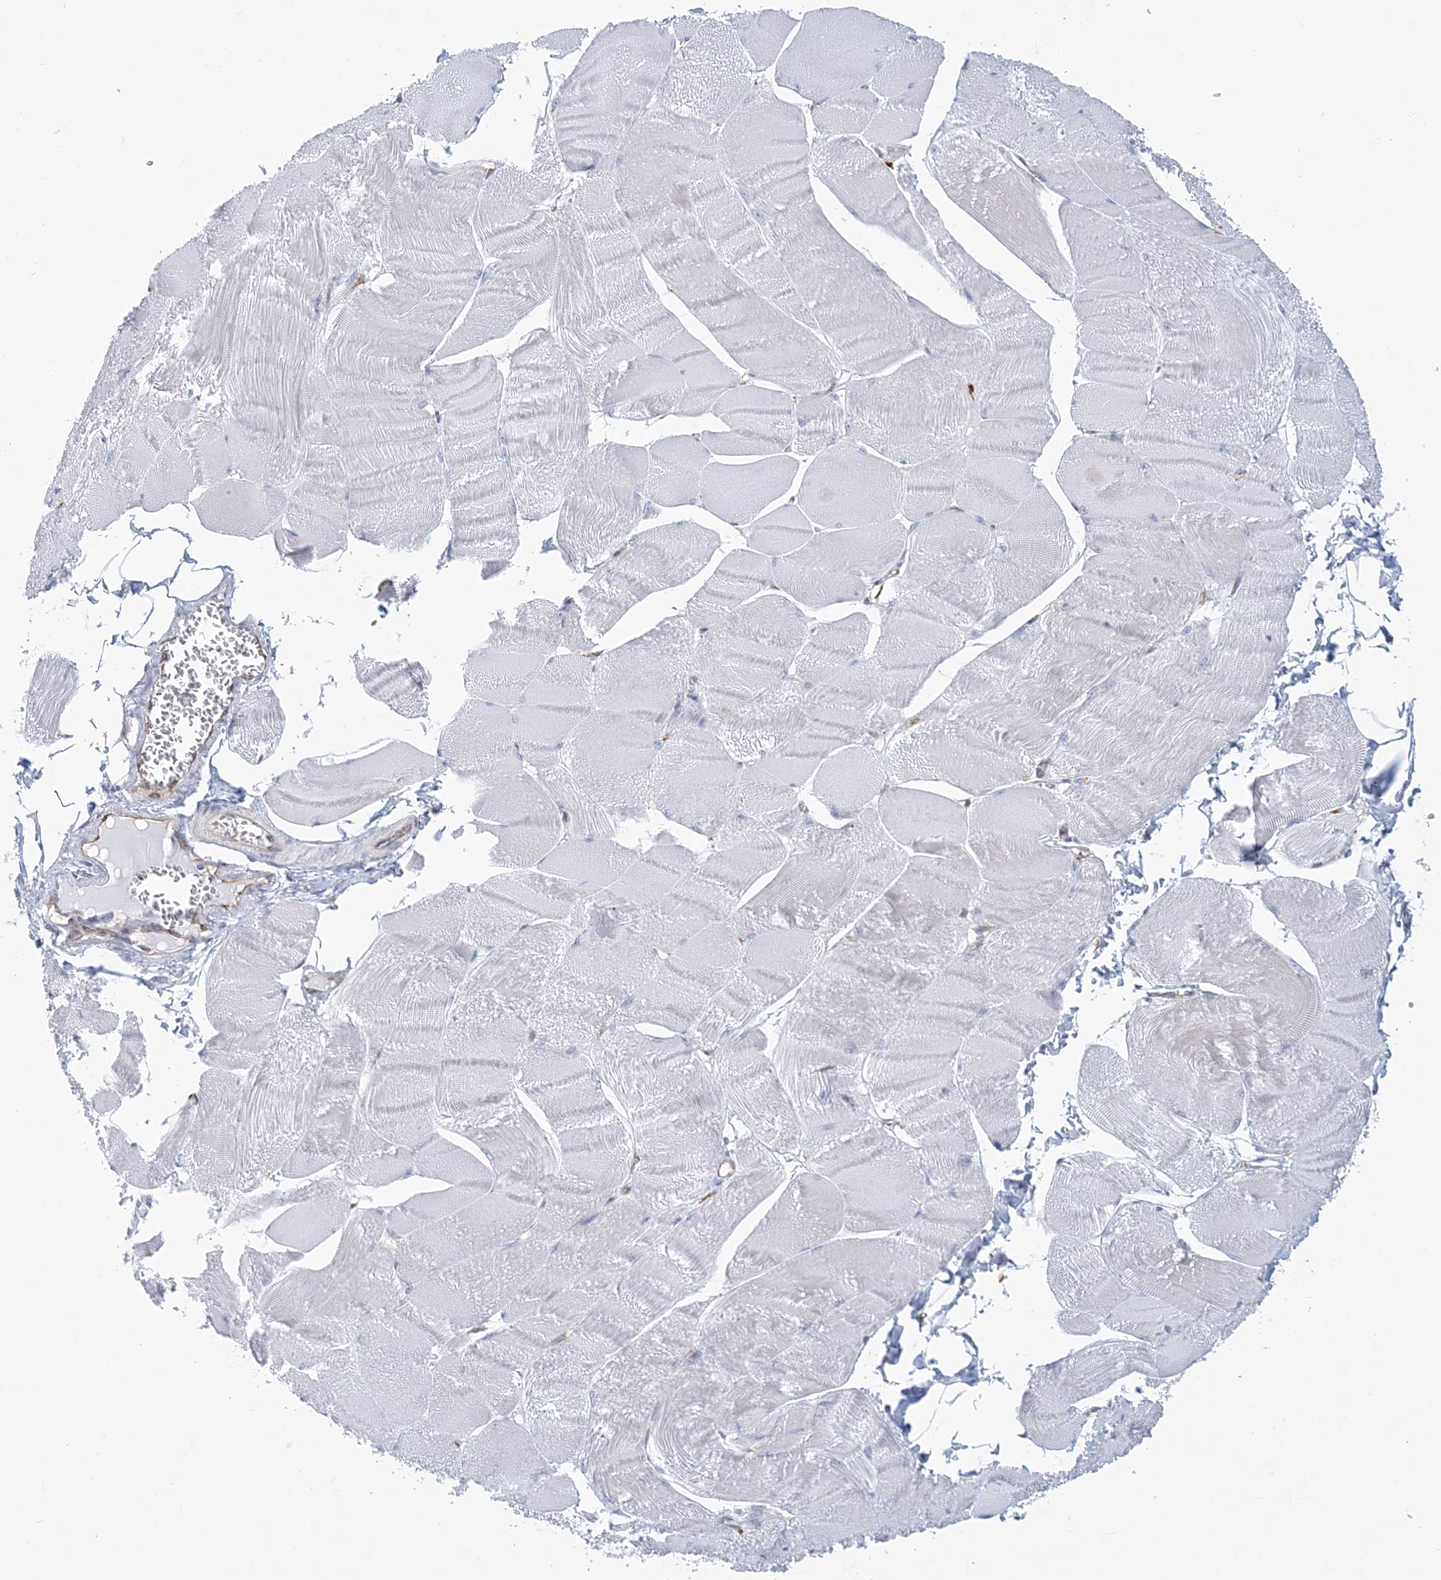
{"staining": {"intensity": "negative", "quantity": "none", "location": "none"}, "tissue": "skeletal muscle", "cell_type": "Myocytes", "image_type": "normal", "snomed": [{"axis": "morphology", "description": "Normal tissue, NOS"}, {"axis": "morphology", "description": "Basal cell carcinoma"}, {"axis": "topography", "description": "Skeletal muscle"}], "caption": "Human skeletal muscle stained for a protein using immunohistochemistry shows no staining in myocytes.", "gene": "PLEKHG4B", "patient": {"sex": "female", "age": 64}}